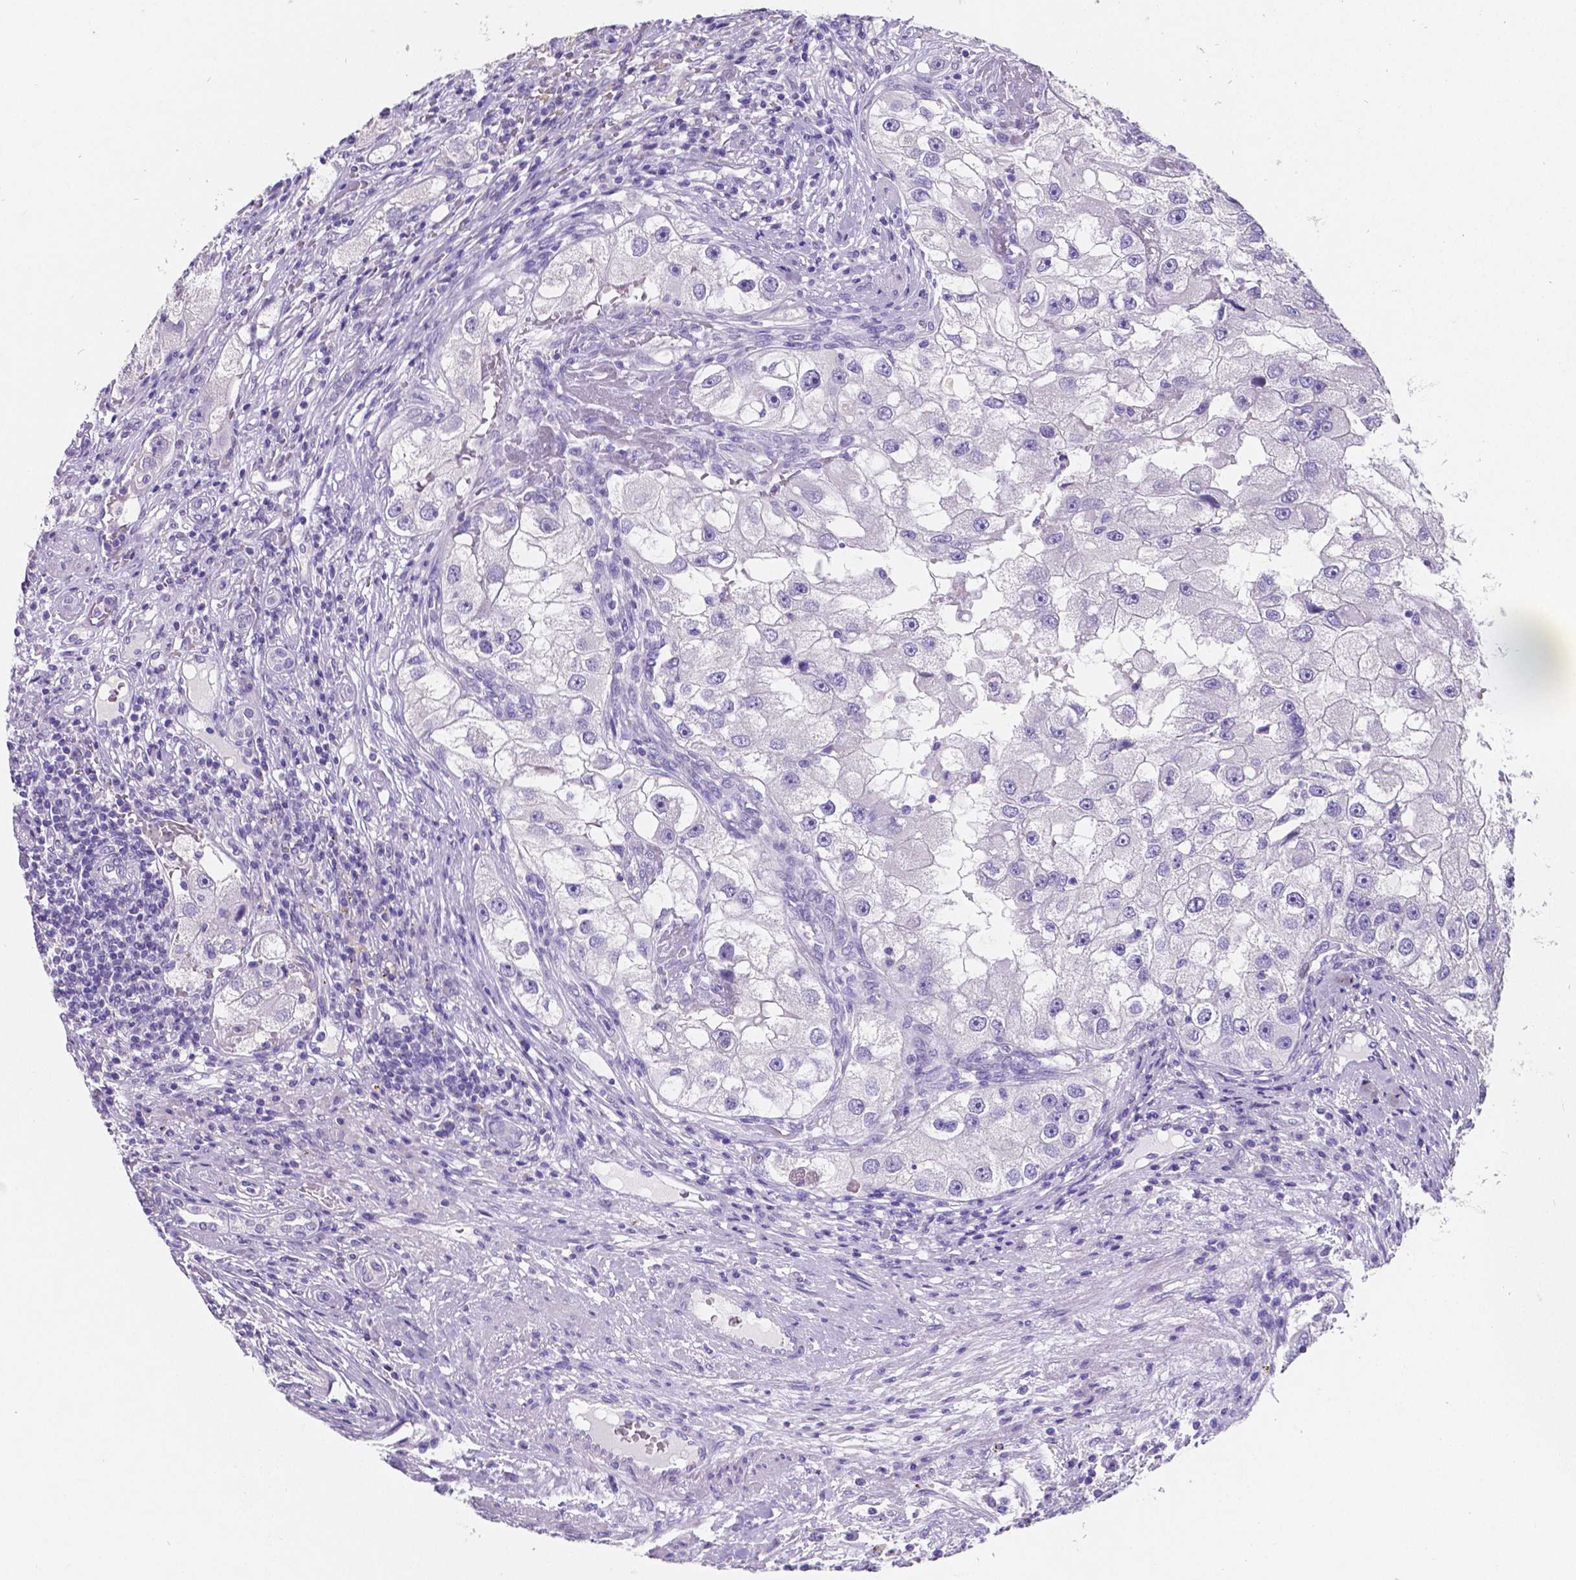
{"staining": {"intensity": "negative", "quantity": "none", "location": "none"}, "tissue": "renal cancer", "cell_type": "Tumor cells", "image_type": "cancer", "snomed": [{"axis": "morphology", "description": "Adenocarcinoma, NOS"}, {"axis": "topography", "description": "Kidney"}], "caption": "Immunohistochemical staining of renal adenocarcinoma displays no significant staining in tumor cells.", "gene": "SATB2", "patient": {"sex": "male", "age": 63}}